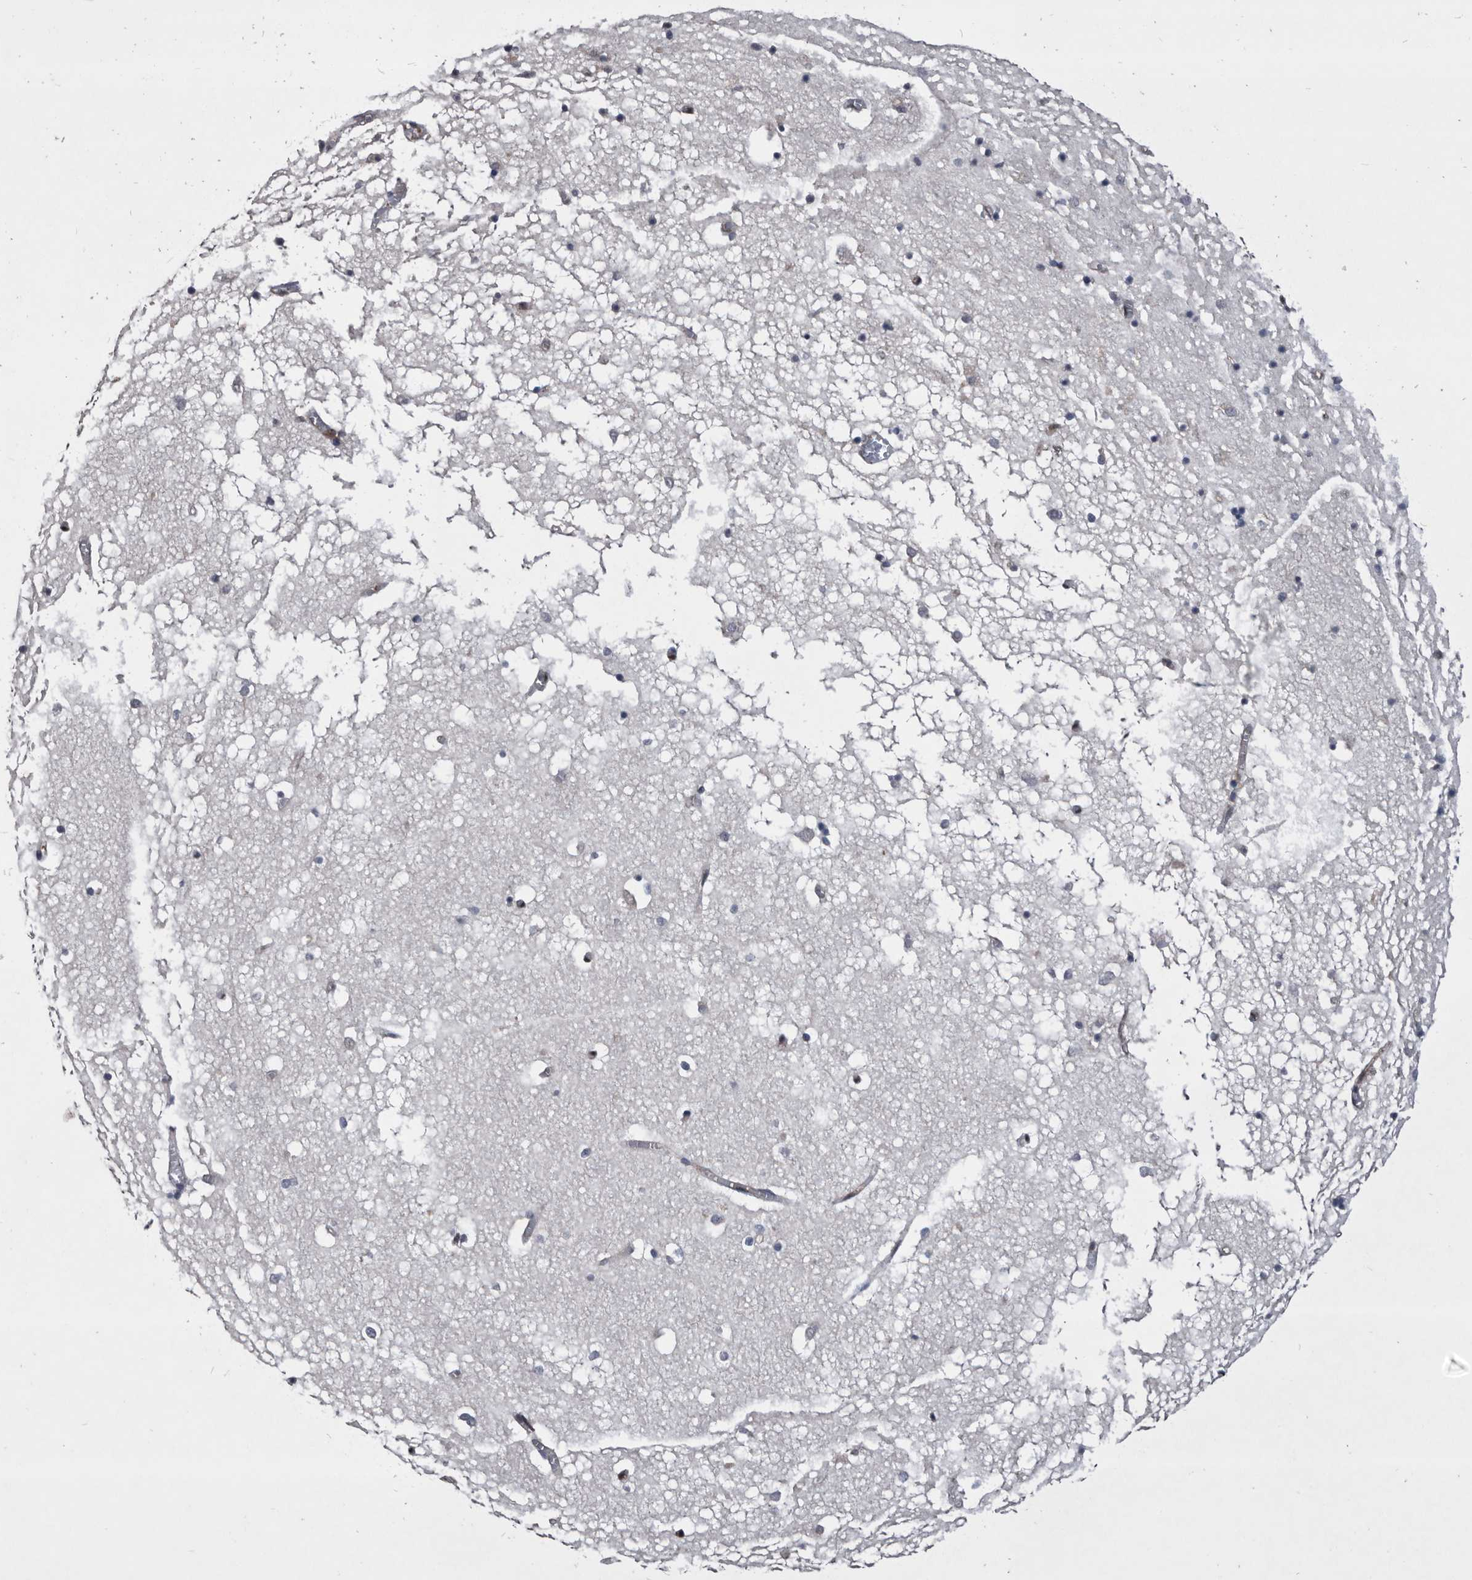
{"staining": {"intensity": "negative", "quantity": "none", "location": "none"}, "tissue": "hippocampus", "cell_type": "Glial cells", "image_type": "normal", "snomed": [{"axis": "morphology", "description": "Normal tissue, NOS"}, {"axis": "topography", "description": "Hippocampus"}], "caption": "Glial cells show no significant expression in normal hippocampus.", "gene": "PDXK", "patient": {"sex": "male", "age": 70}}